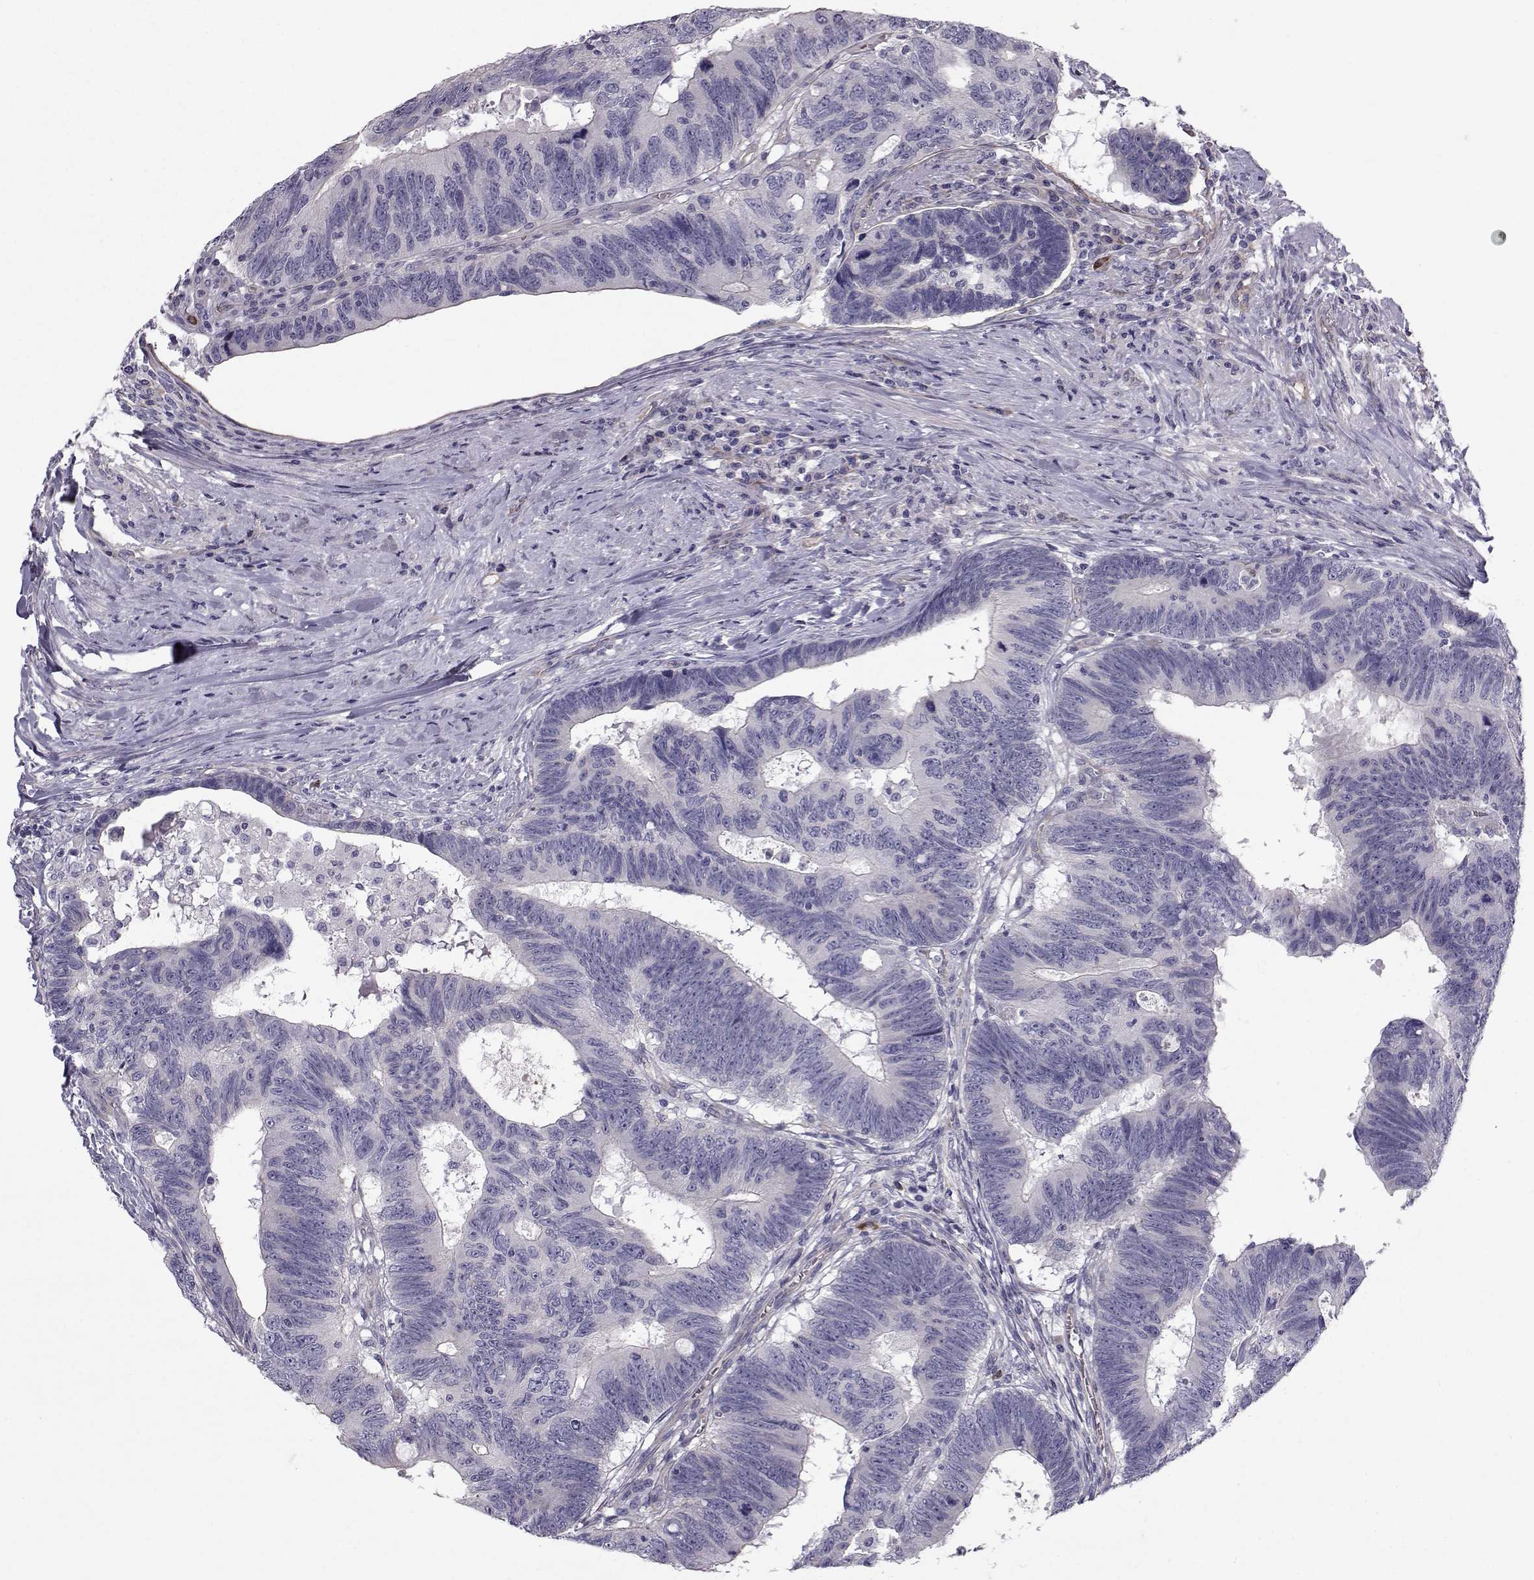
{"staining": {"intensity": "negative", "quantity": "none", "location": "none"}, "tissue": "colorectal cancer", "cell_type": "Tumor cells", "image_type": "cancer", "snomed": [{"axis": "morphology", "description": "Adenocarcinoma, NOS"}, {"axis": "topography", "description": "Colon"}], "caption": "DAB immunohistochemical staining of human colorectal cancer (adenocarcinoma) exhibits no significant staining in tumor cells.", "gene": "QPCT", "patient": {"sex": "female", "age": 77}}